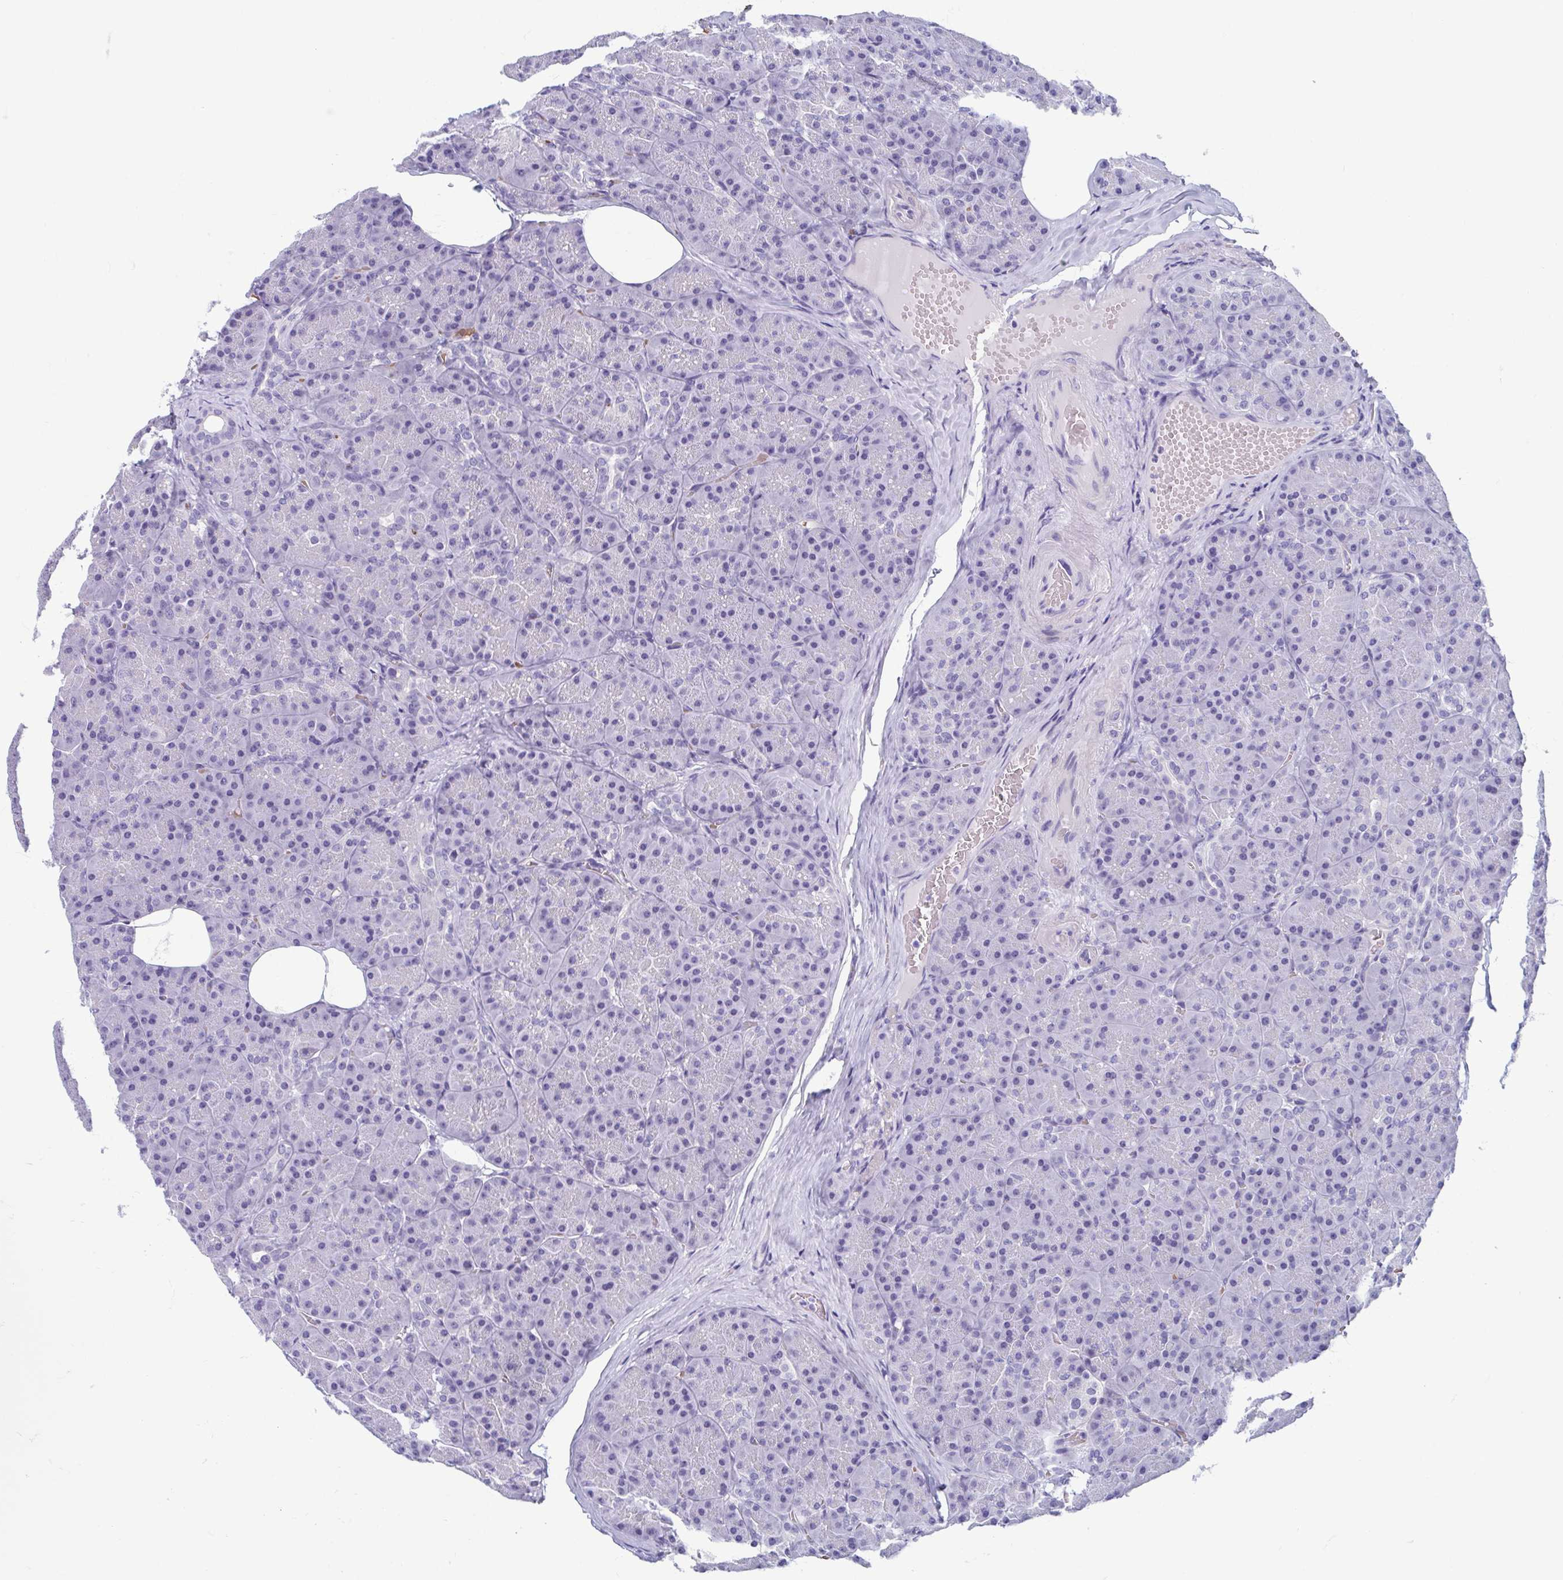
{"staining": {"intensity": "negative", "quantity": "none", "location": "none"}, "tissue": "pancreas", "cell_type": "Exocrine glandular cells", "image_type": "normal", "snomed": [{"axis": "morphology", "description": "Normal tissue, NOS"}, {"axis": "topography", "description": "Pancreas"}], "caption": "Histopathology image shows no significant protein expression in exocrine glandular cells of benign pancreas.", "gene": "MORC4", "patient": {"sex": "male", "age": 57}}